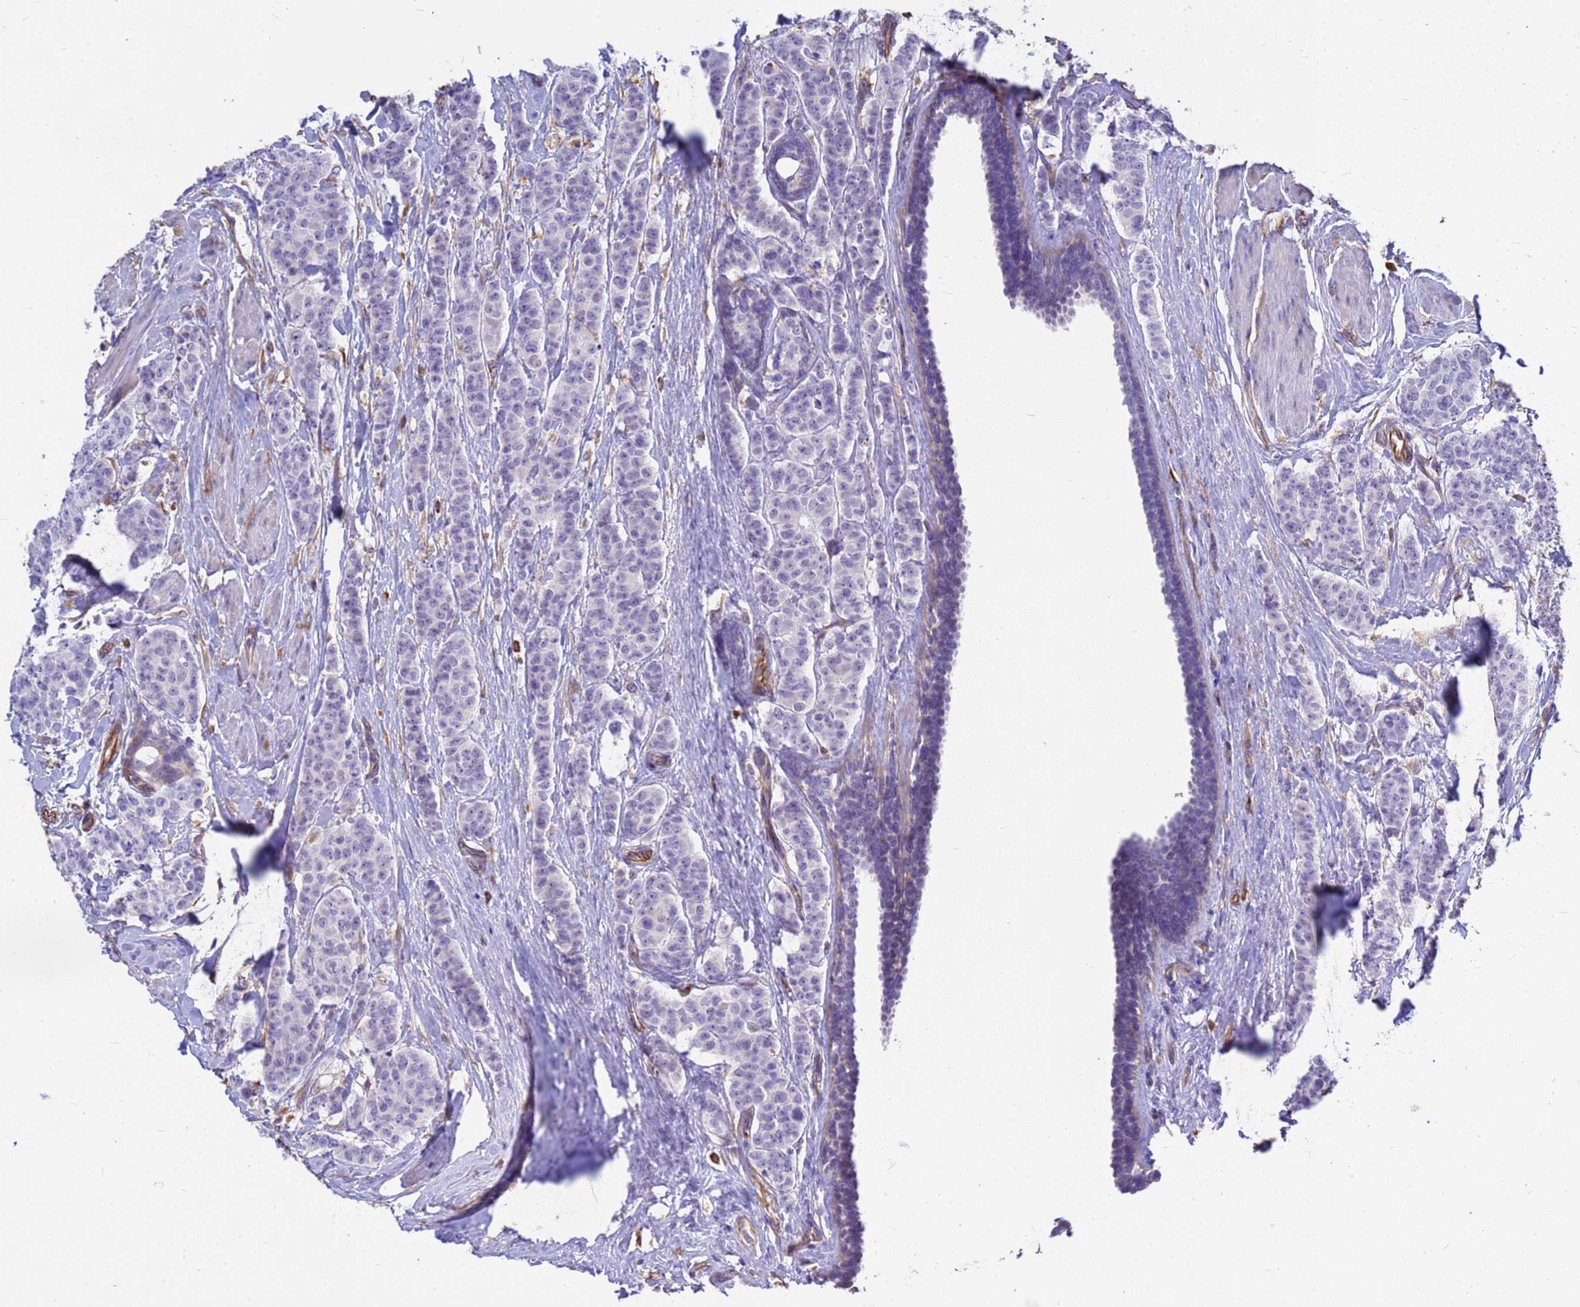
{"staining": {"intensity": "negative", "quantity": "none", "location": "none"}, "tissue": "breast cancer", "cell_type": "Tumor cells", "image_type": "cancer", "snomed": [{"axis": "morphology", "description": "Duct carcinoma"}, {"axis": "topography", "description": "Breast"}], "caption": "IHC of human breast infiltrating ductal carcinoma demonstrates no expression in tumor cells.", "gene": "TCEAL3", "patient": {"sex": "female", "age": 40}}